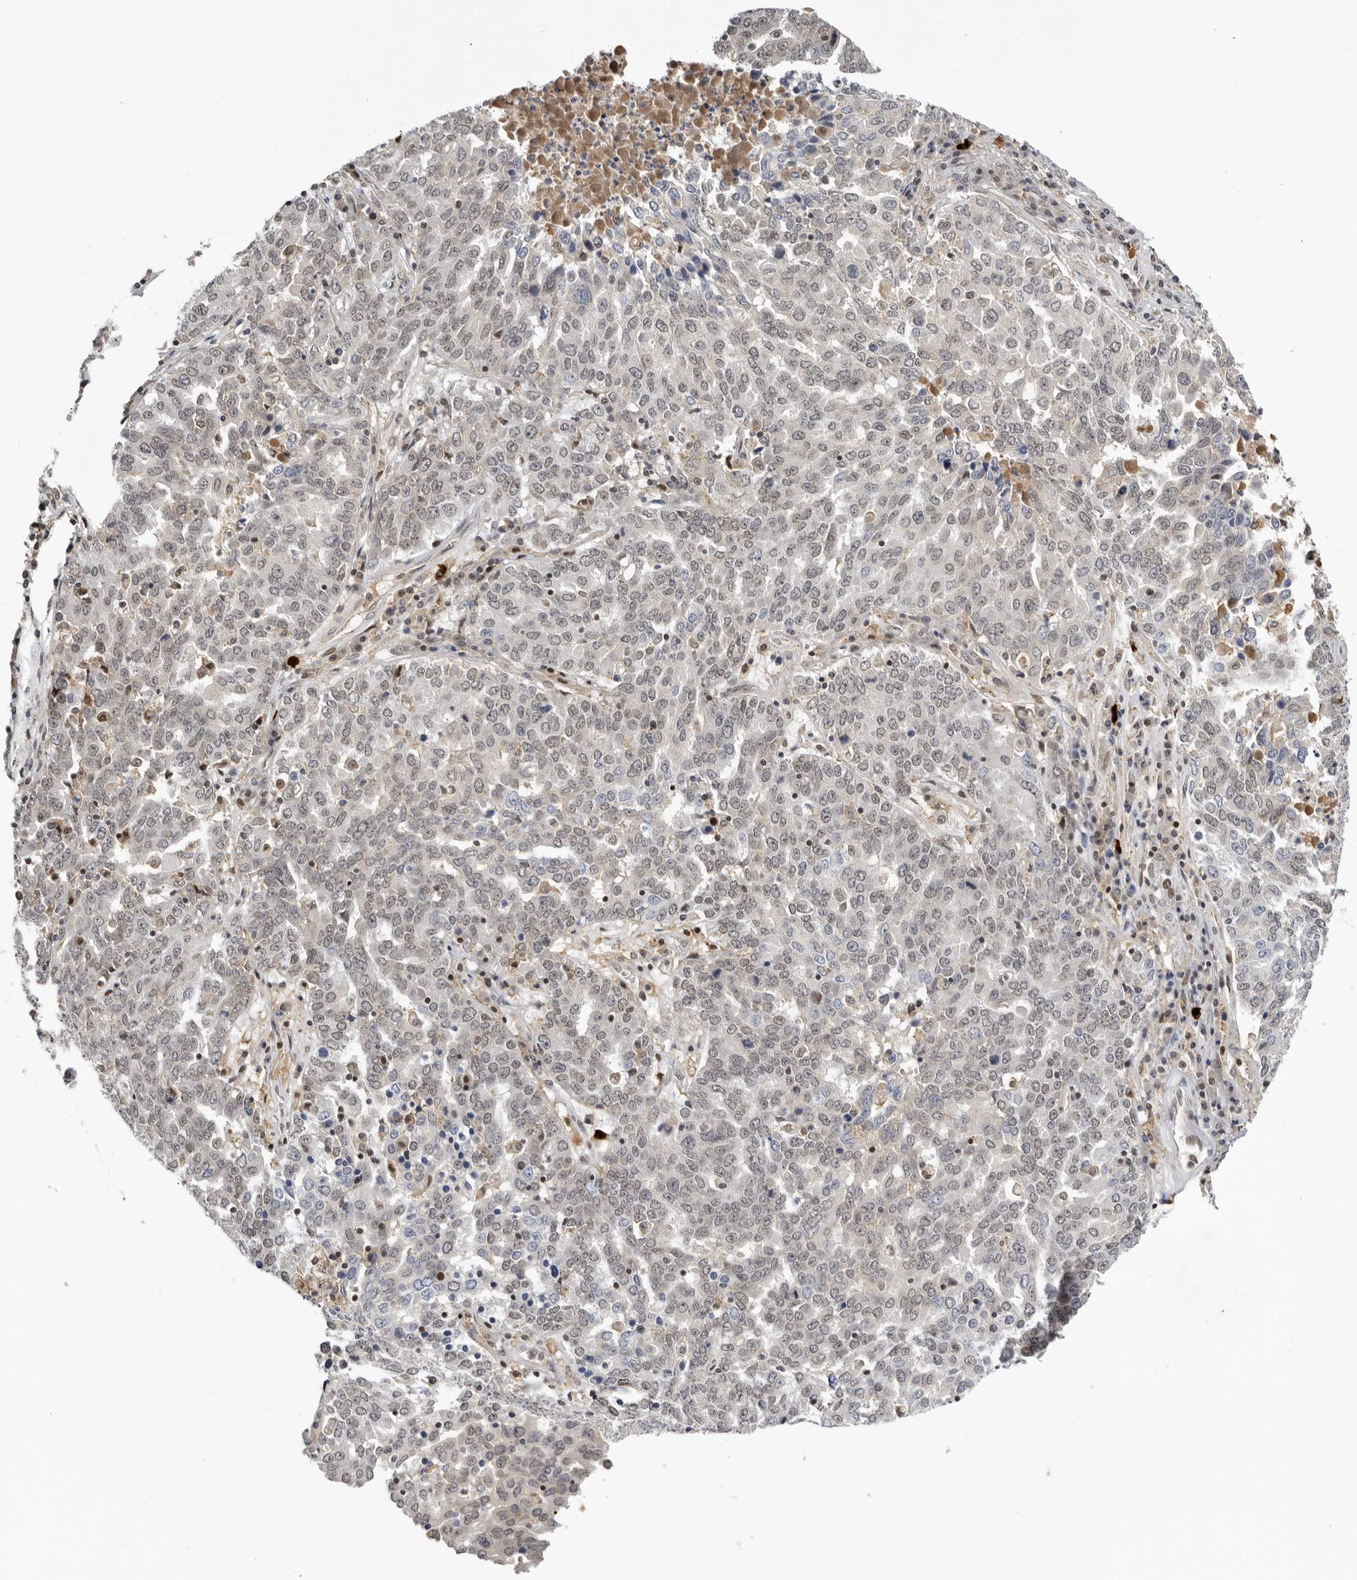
{"staining": {"intensity": "weak", "quantity": "<25%", "location": "nuclear"}, "tissue": "ovarian cancer", "cell_type": "Tumor cells", "image_type": "cancer", "snomed": [{"axis": "morphology", "description": "Carcinoma, endometroid"}, {"axis": "topography", "description": "Ovary"}], "caption": "High power microscopy histopathology image of an IHC micrograph of ovarian cancer (endometroid carcinoma), revealing no significant expression in tumor cells.", "gene": "KIF2B", "patient": {"sex": "female", "age": 62}}